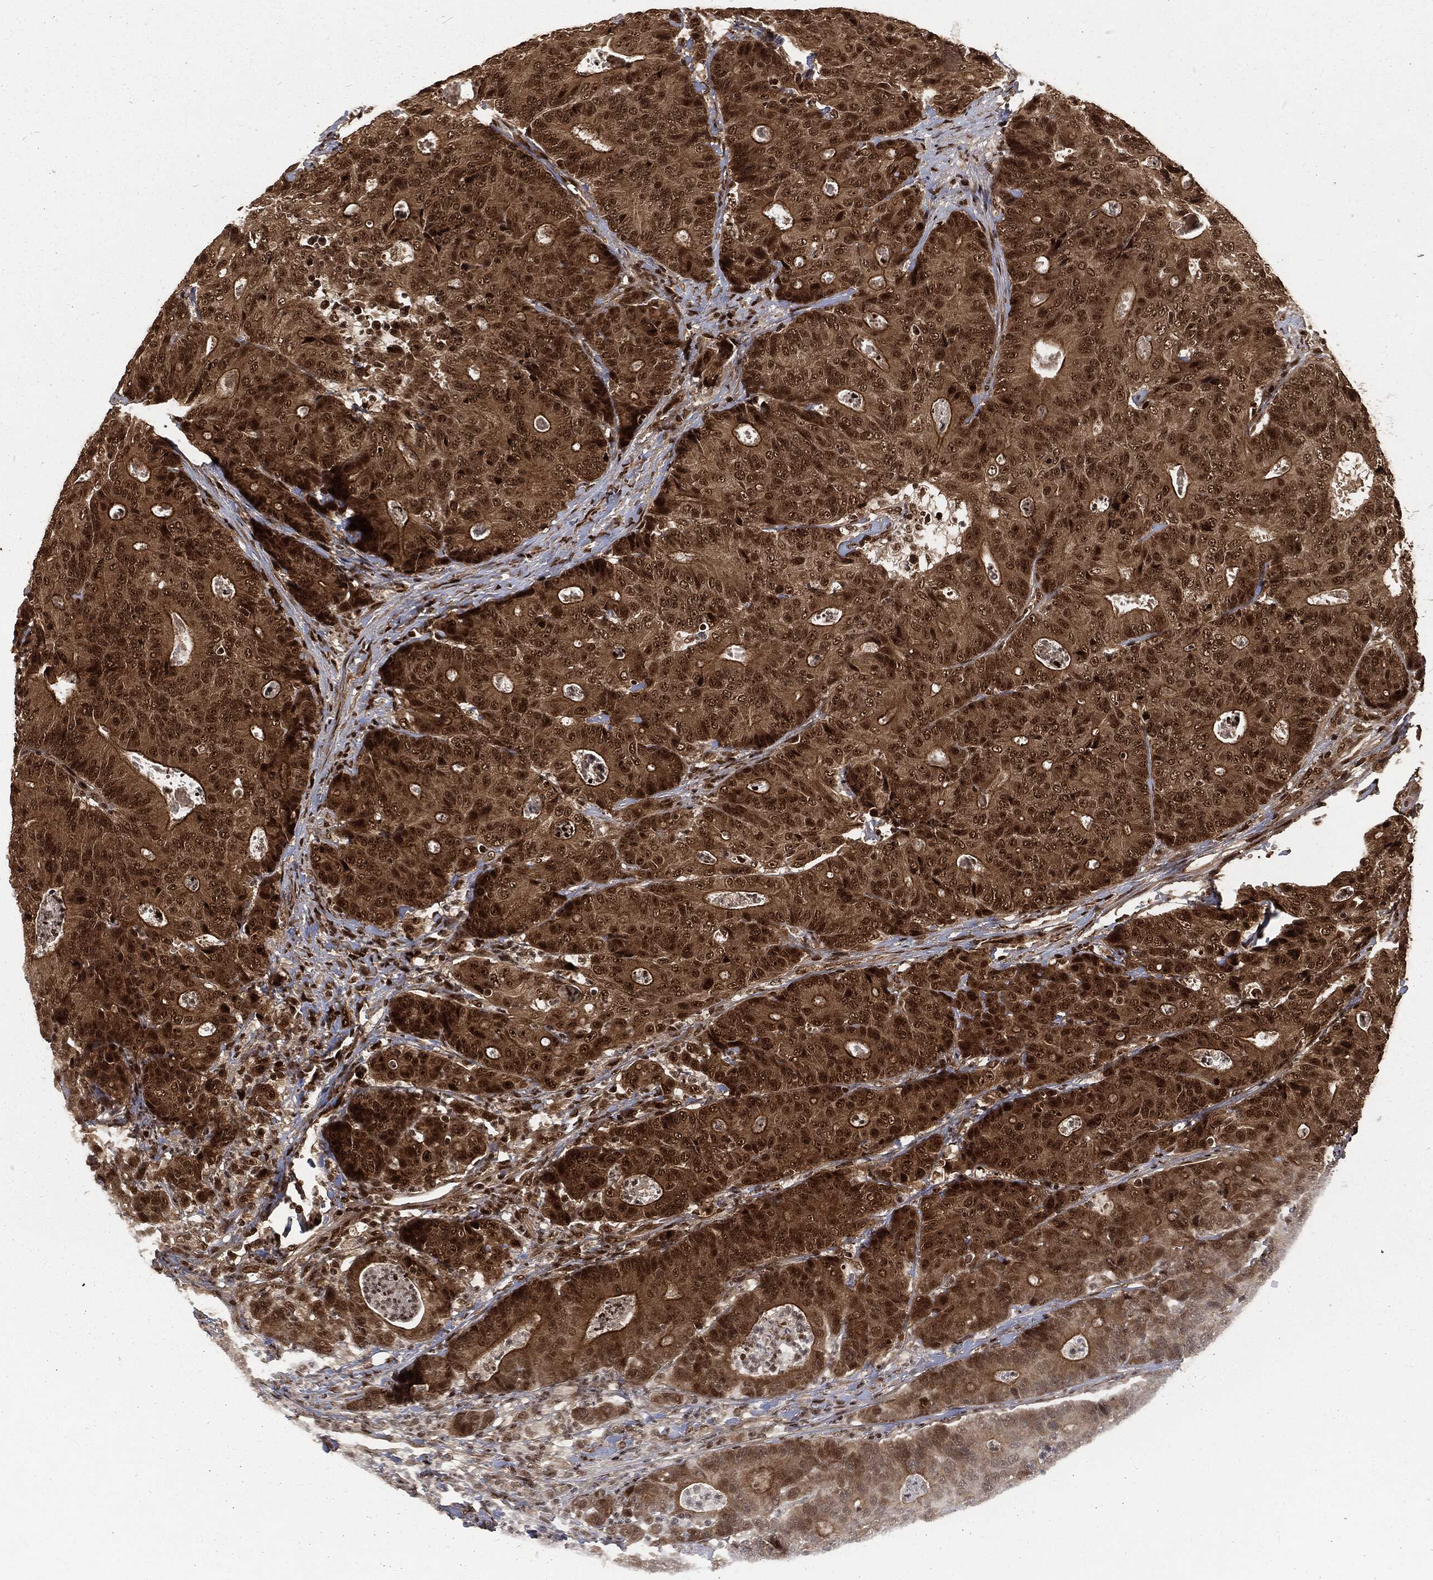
{"staining": {"intensity": "strong", "quantity": "25%-75%", "location": "cytoplasmic/membranous,nuclear"}, "tissue": "colorectal cancer", "cell_type": "Tumor cells", "image_type": "cancer", "snomed": [{"axis": "morphology", "description": "Adenocarcinoma, NOS"}, {"axis": "topography", "description": "Colon"}], "caption": "Colorectal cancer (adenocarcinoma) stained for a protein reveals strong cytoplasmic/membranous and nuclear positivity in tumor cells.", "gene": "NGRN", "patient": {"sex": "male", "age": 70}}